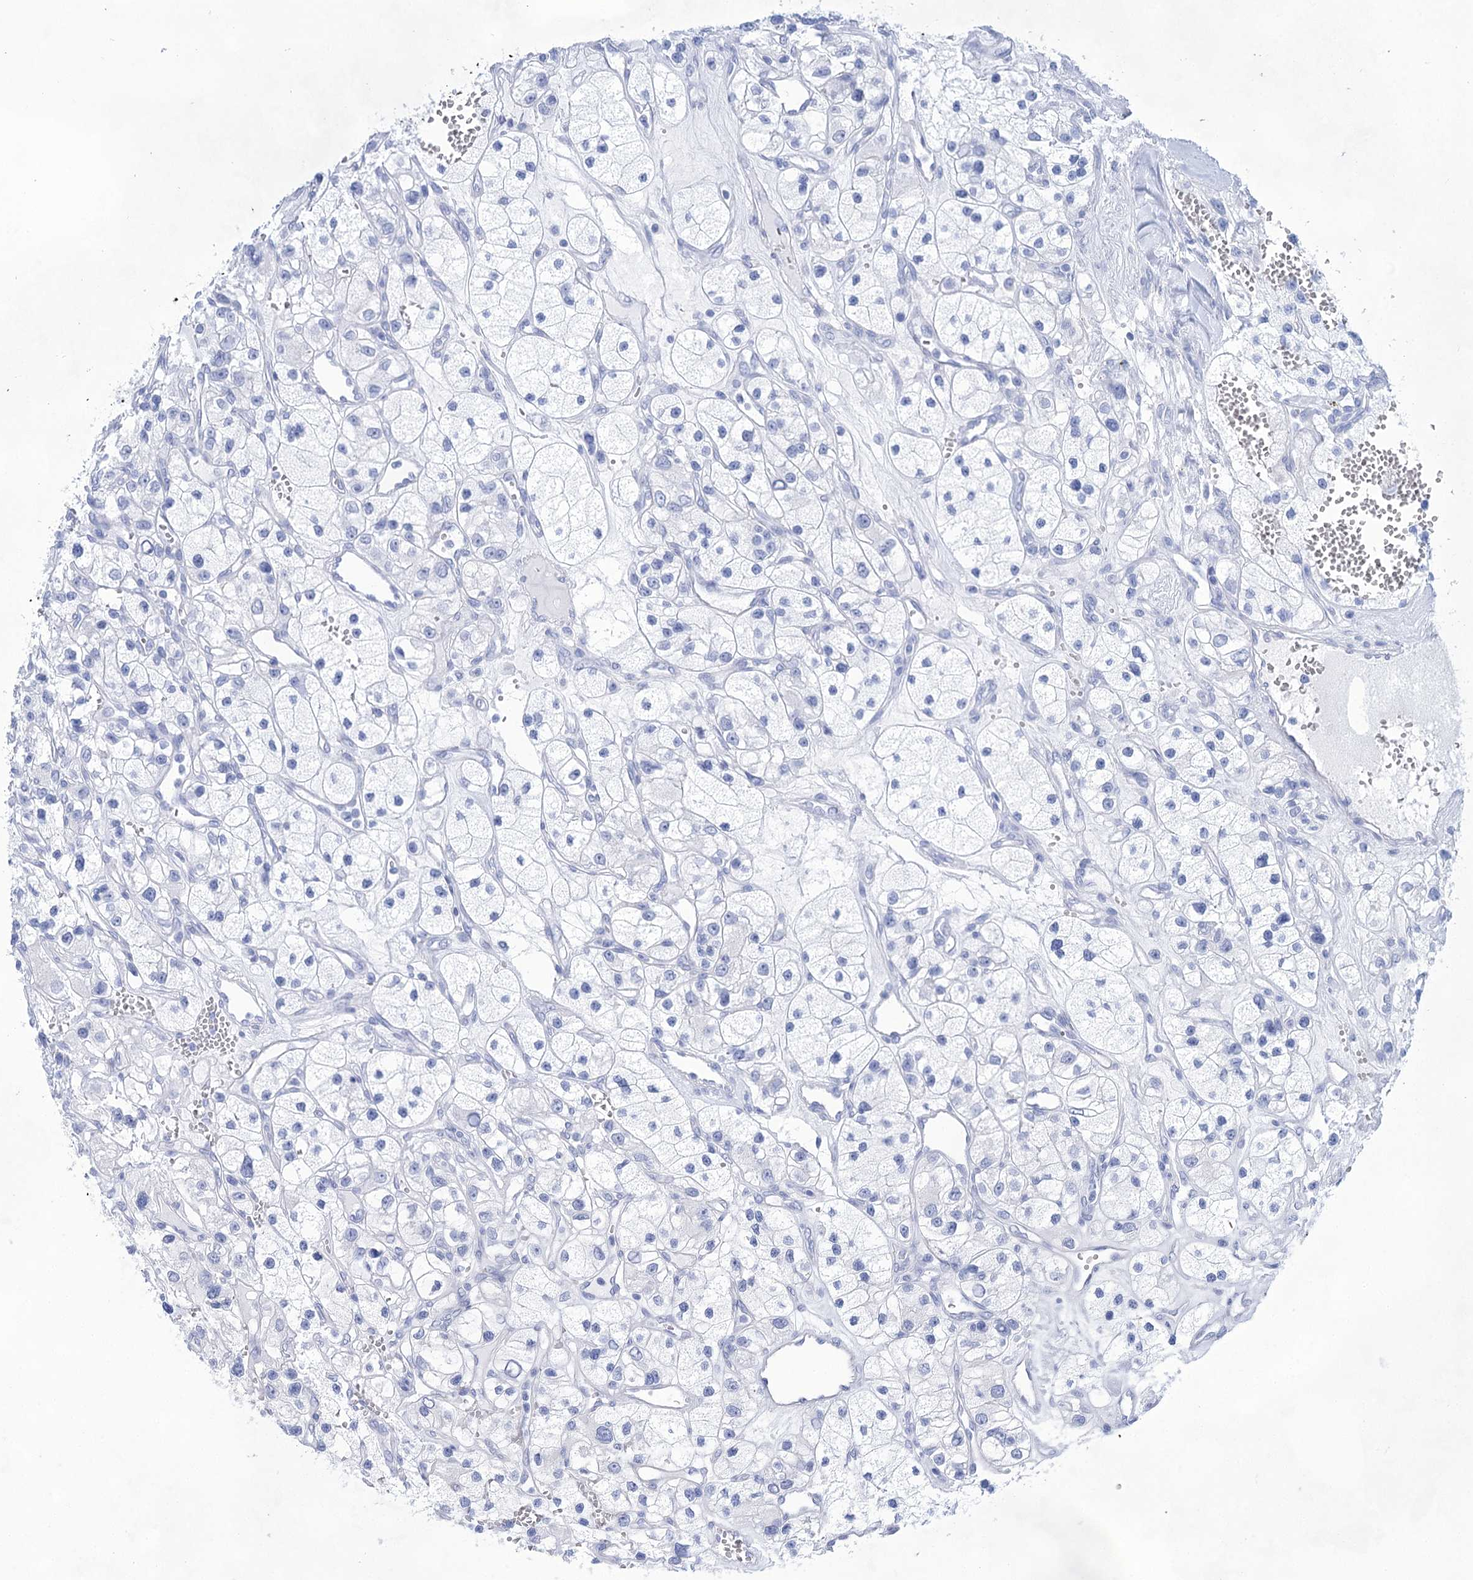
{"staining": {"intensity": "negative", "quantity": "none", "location": "none"}, "tissue": "renal cancer", "cell_type": "Tumor cells", "image_type": "cancer", "snomed": [{"axis": "morphology", "description": "Adenocarcinoma, NOS"}, {"axis": "topography", "description": "Kidney"}], "caption": "Renal adenocarcinoma stained for a protein using immunohistochemistry (IHC) shows no expression tumor cells.", "gene": "LALBA", "patient": {"sex": "female", "age": 57}}